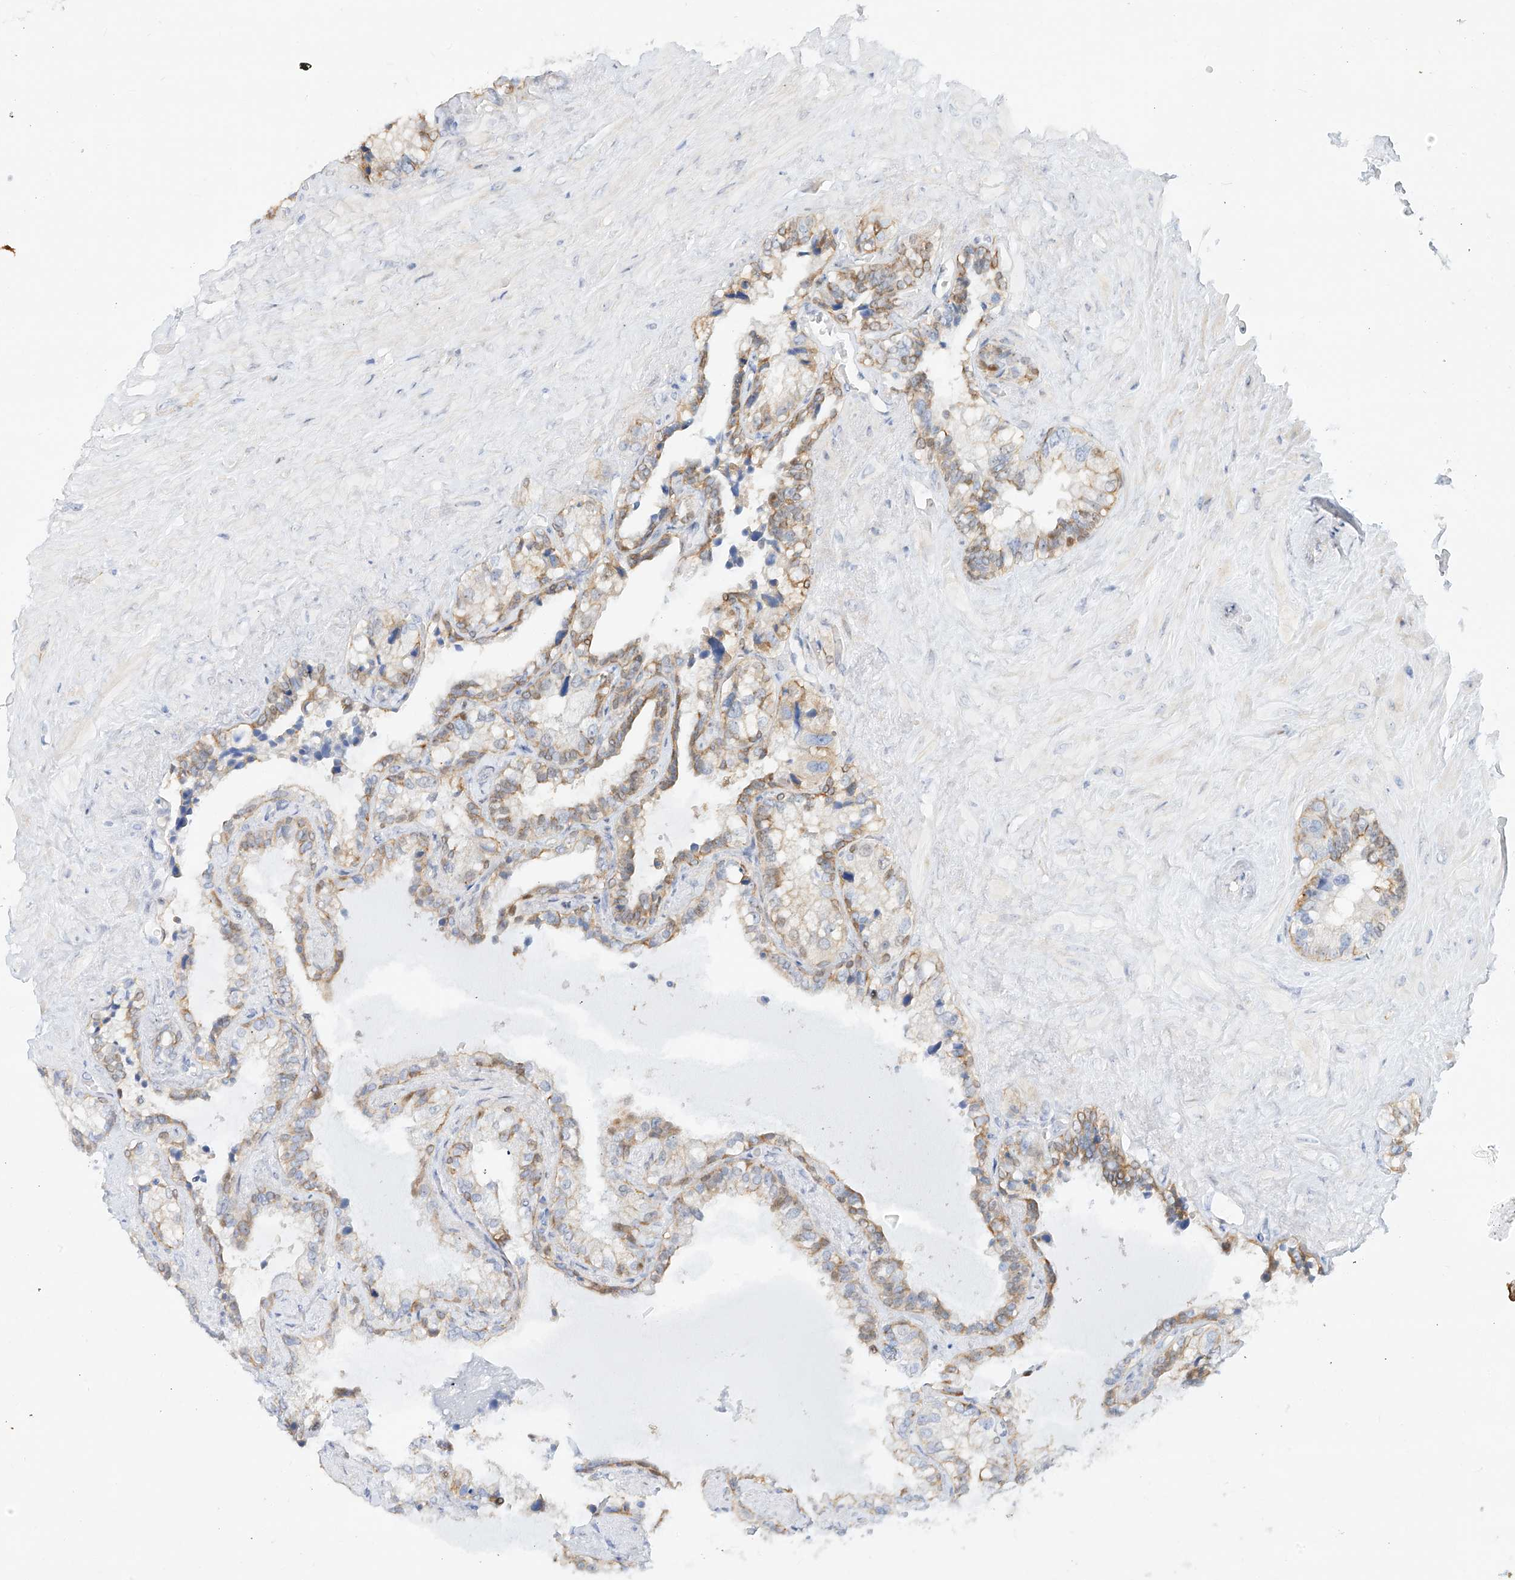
{"staining": {"intensity": "weak", "quantity": "25%-75%", "location": "cytoplasmic/membranous"}, "tissue": "seminal vesicle", "cell_type": "Glandular cells", "image_type": "normal", "snomed": [{"axis": "morphology", "description": "Normal tissue, NOS"}, {"axis": "topography", "description": "Prostate"}, {"axis": "topography", "description": "Seminal veicle"}], "caption": "About 25%-75% of glandular cells in unremarkable human seminal vesicle exhibit weak cytoplasmic/membranous protein expression as visualized by brown immunohistochemical staining.", "gene": "SNU13", "patient": {"sex": "male", "age": 68}}